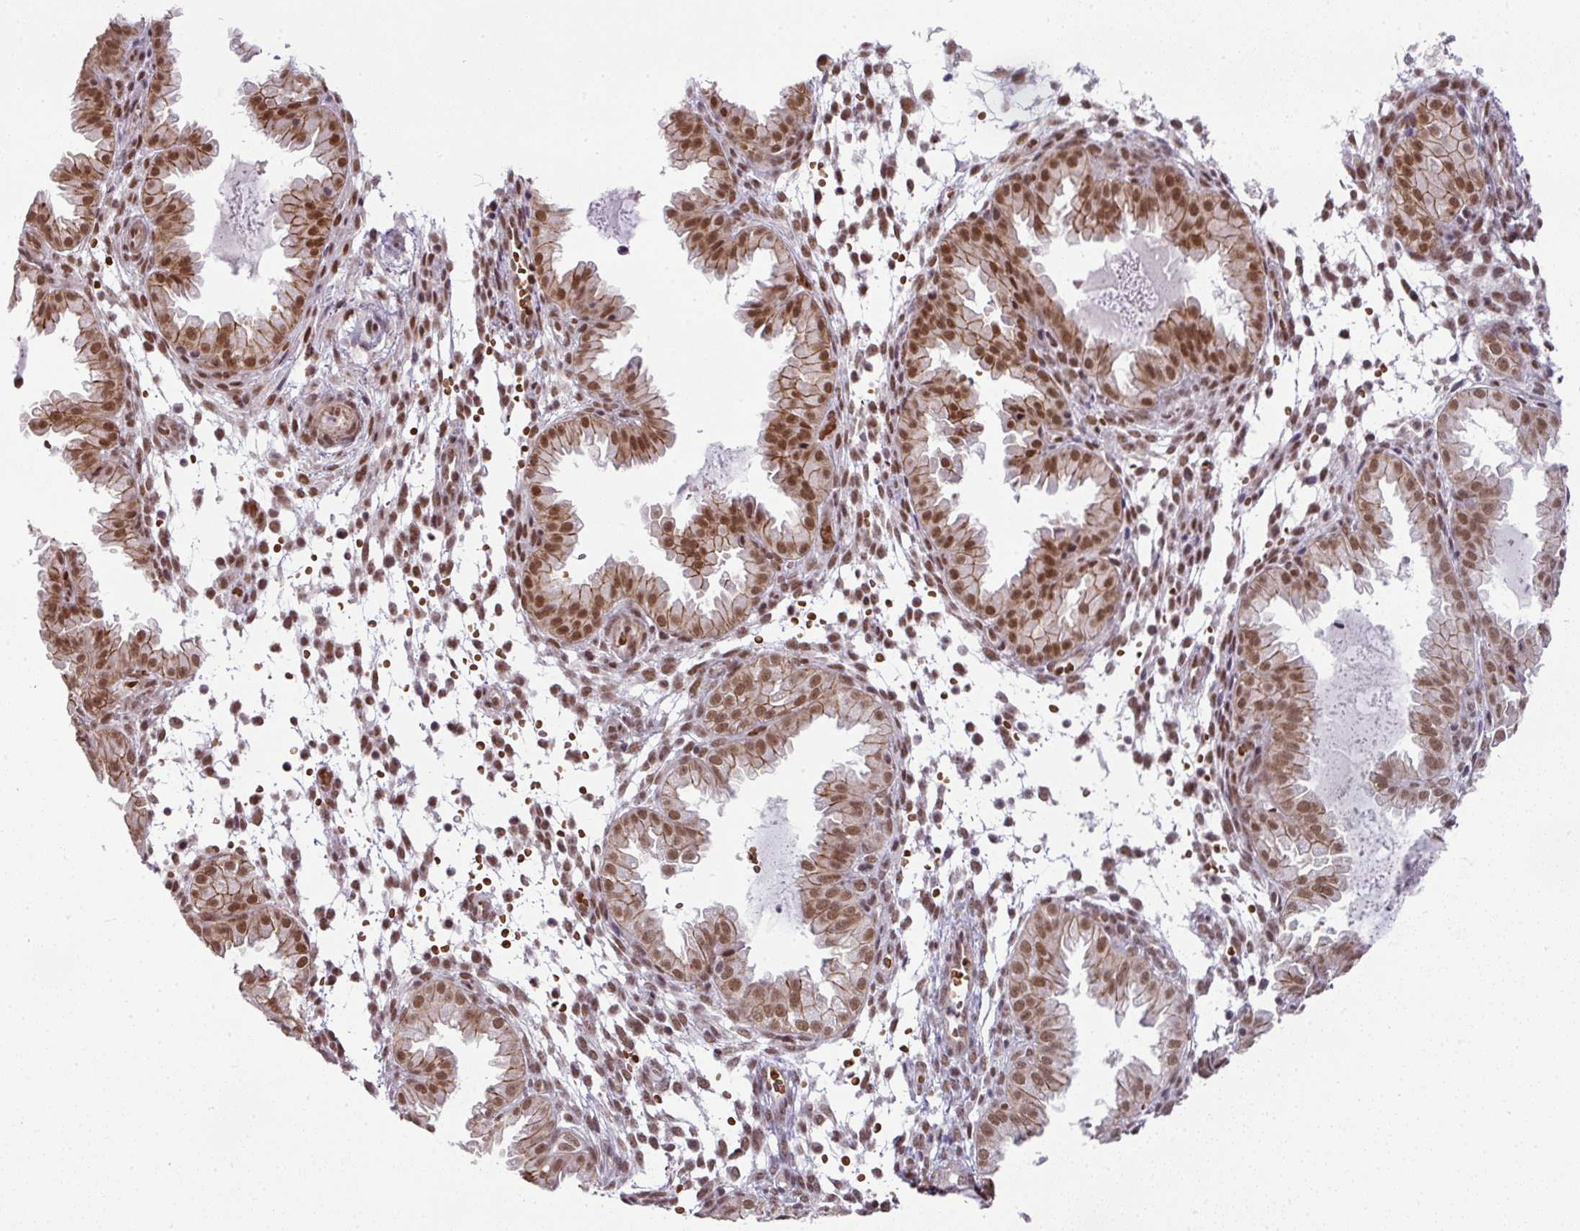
{"staining": {"intensity": "moderate", "quantity": "25%-75%", "location": "nuclear"}, "tissue": "endometrium", "cell_type": "Cells in endometrial stroma", "image_type": "normal", "snomed": [{"axis": "morphology", "description": "Normal tissue, NOS"}, {"axis": "topography", "description": "Endometrium"}], "caption": "An immunohistochemistry (IHC) photomicrograph of normal tissue is shown. Protein staining in brown labels moderate nuclear positivity in endometrium within cells in endometrial stroma.", "gene": "NCOA5", "patient": {"sex": "female", "age": 33}}